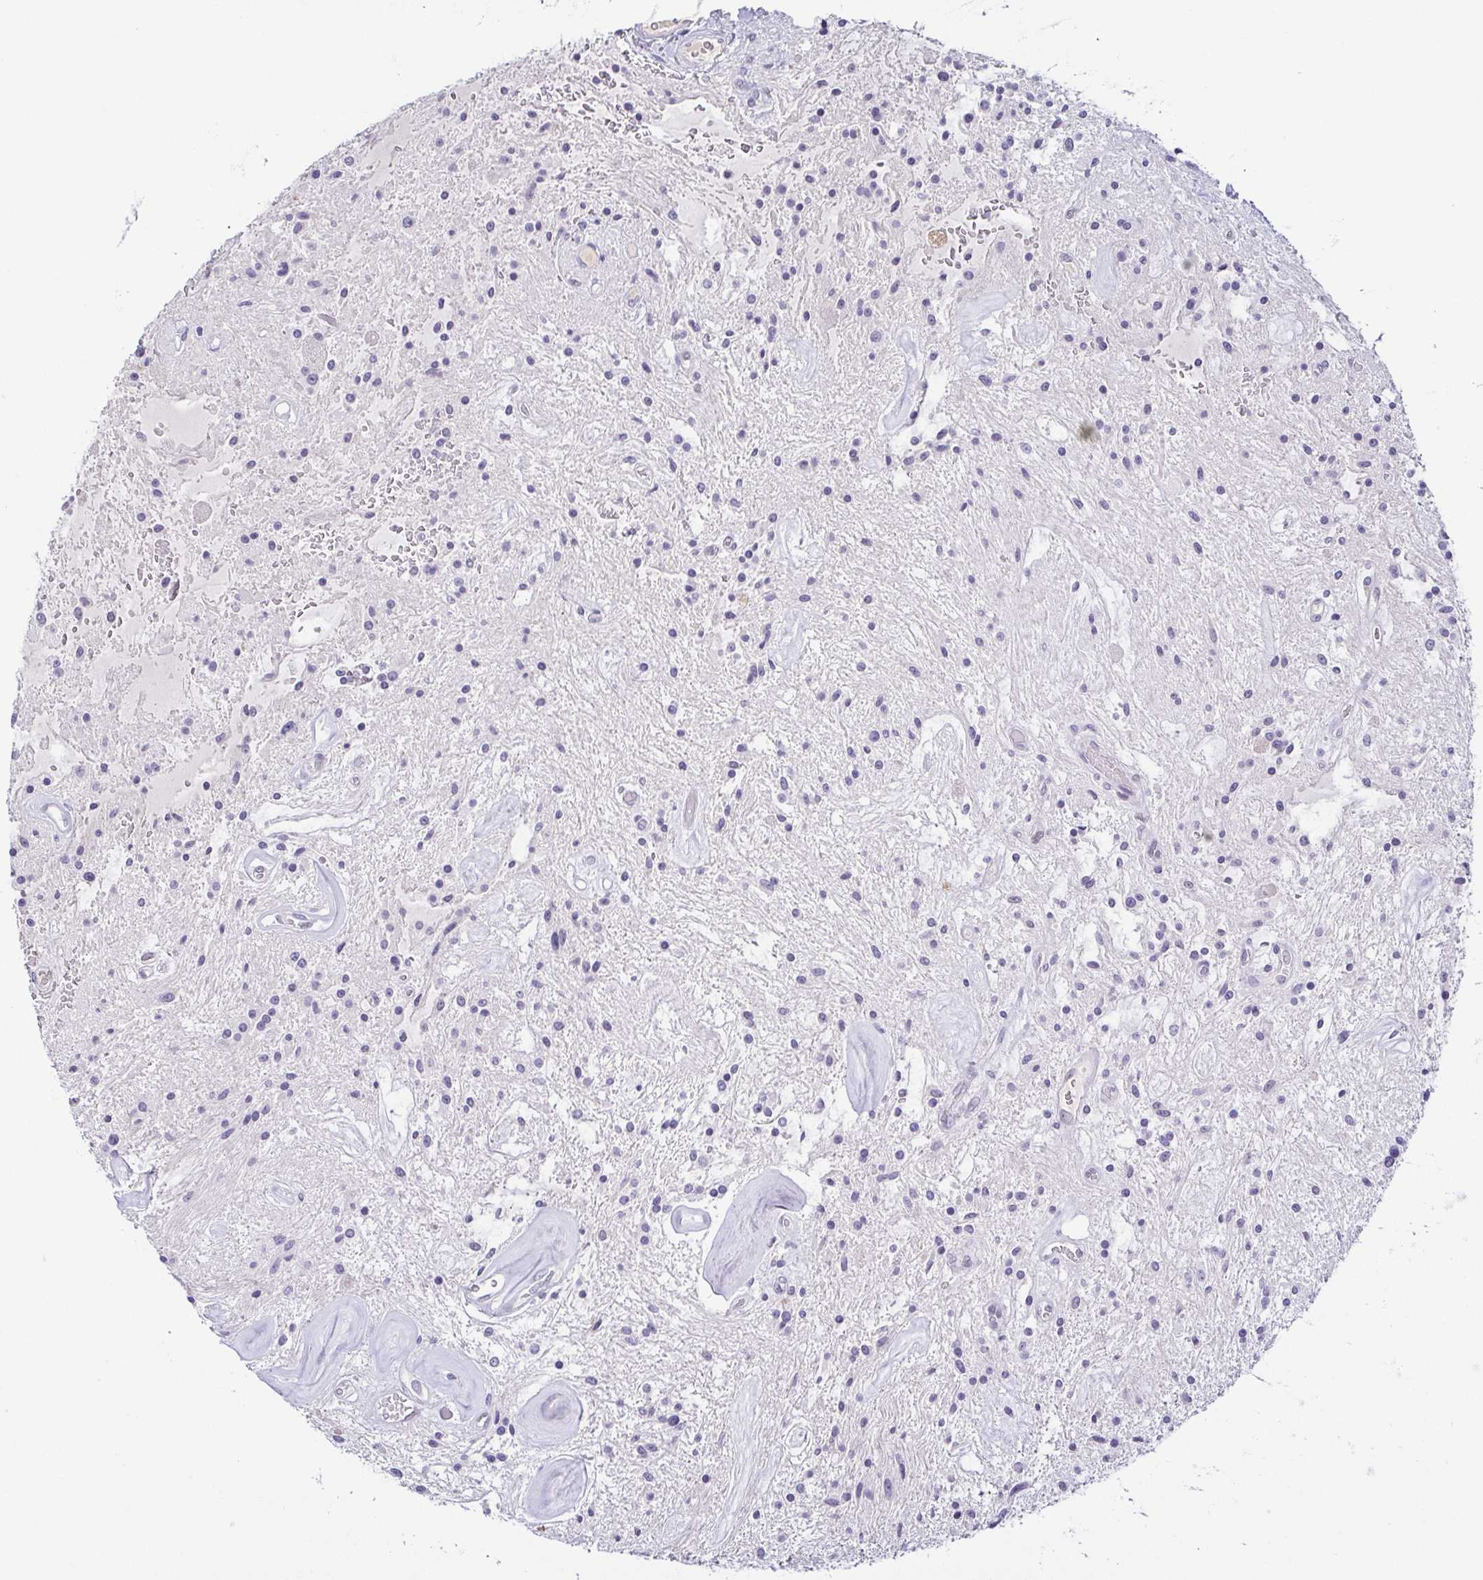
{"staining": {"intensity": "negative", "quantity": "none", "location": "none"}, "tissue": "glioma", "cell_type": "Tumor cells", "image_type": "cancer", "snomed": [{"axis": "morphology", "description": "Glioma, malignant, Low grade"}, {"axis": "topography", "description": "Cerebellum"}], "caption": "An image of glioma stained for a protein exhibits no brown staining in tumor cells. (DAB immunohistochemistry (IHC) visualized using brightfield microscopy, high magnification).", "gene": "TCF3", "patient": {"sex": "female", "age": 14}}